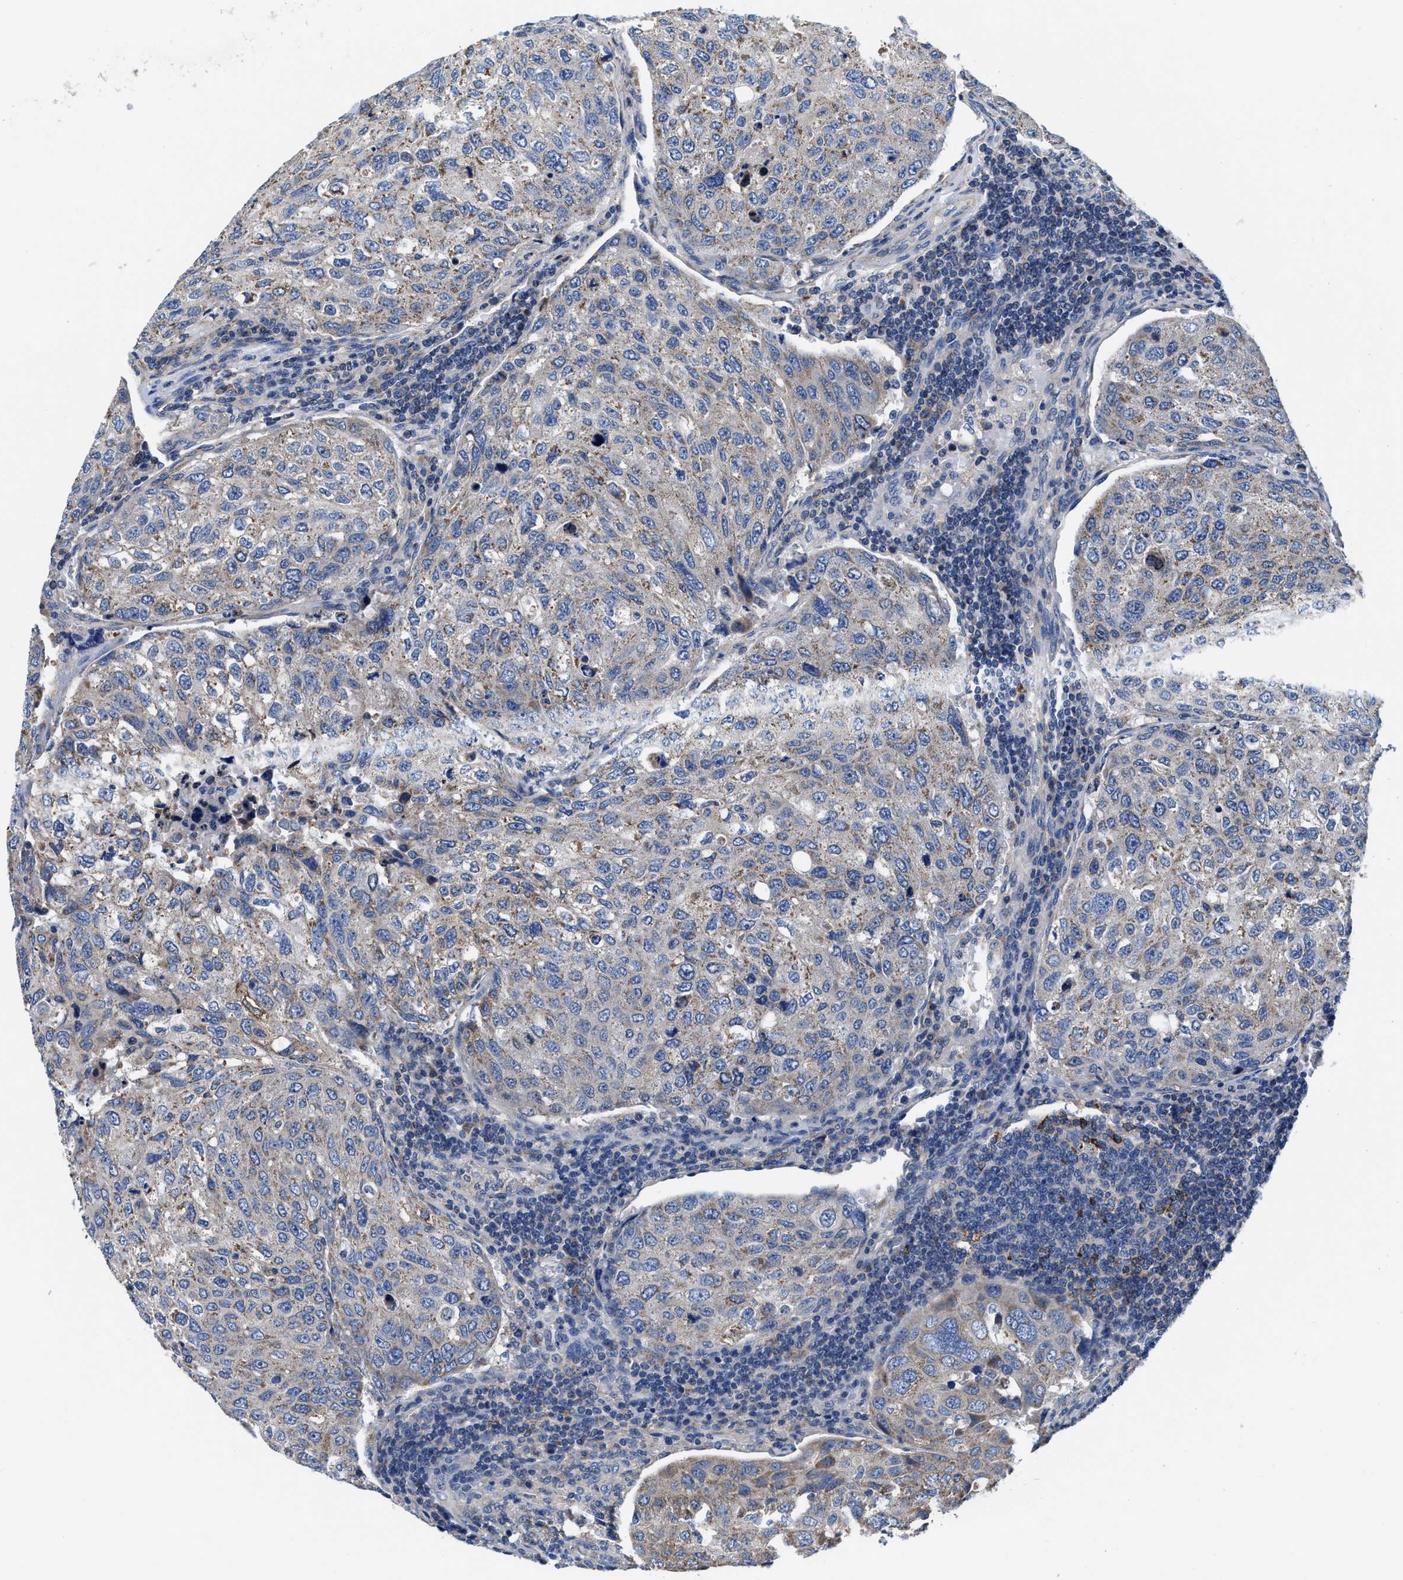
{"staining": {"intensity": "weak", "quantity": "25%-75%", "location": "cytoplasmic/membranous"}, "tissue": "urothelial cancer", "cell_type": "Tumor cells", "image_type": "cancer", "snomed": [{"axis": "morphology", "description": "Urothelial carcinoma, High grade"}, {"axis": "topography", "description": "Lymph node"}, {"axis": "topography", "description": "Urinary bladder"}], "caption": "Immunohistochemical staining of human high-grade urothelial carcinoma displays low levels of weak cytoplasmic/membranous expression in about 25%-75% of tumor cells.", "gene": "TMEM30A", "patient": {"sex": "male", "age": 51}}